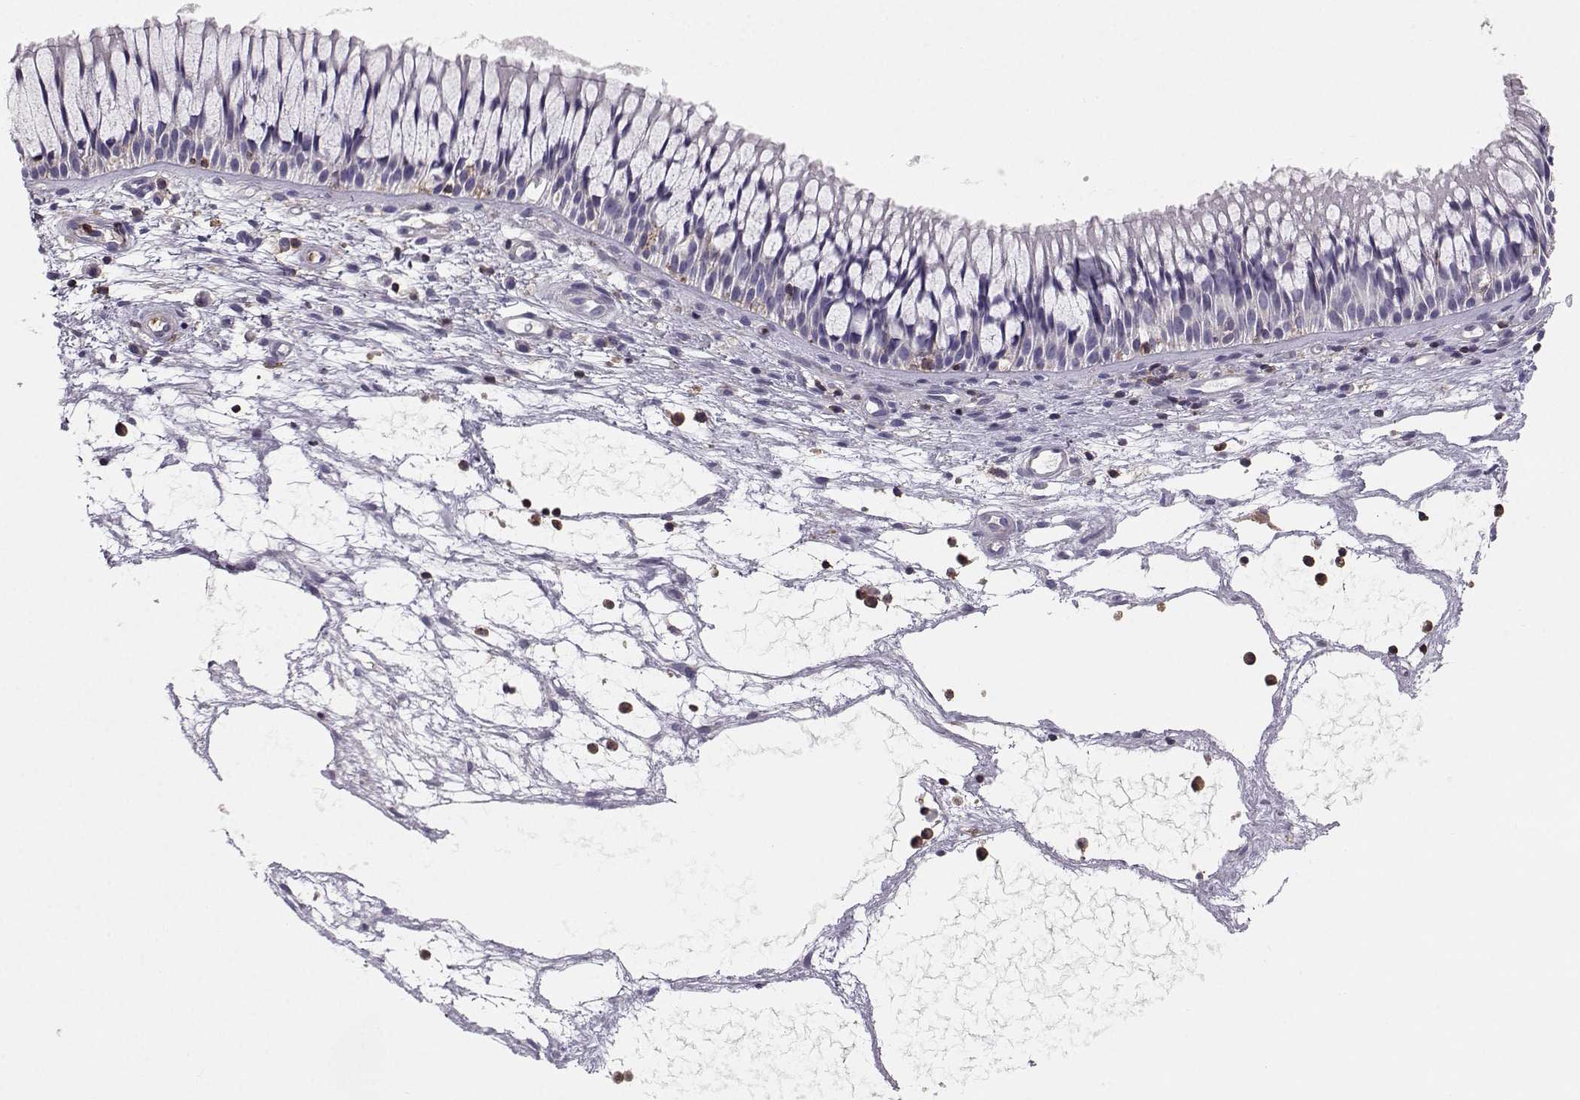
{"staining": {"intensity": "negative", "quantity": "none", "location": "none"}, "tissue": "nasopharynx", "cell_type": "Respiratory epithelial cells", "image_type": "normal", "snomed": [{"axis": "morphology", "description": "Normal tissue, NOS"}, {"axis": "topography", "description": "Nasopharynx"}], "caption": "IHC histopathology image of normal nasopharynx: human nasopharynx stained with DAB (3,3'-diaminobenzidine) demonstrates no significant protein staining in respiratory epithelial cells.", "gene": "ZBTB32", "patient": {"sex": "male", "age": 51}}